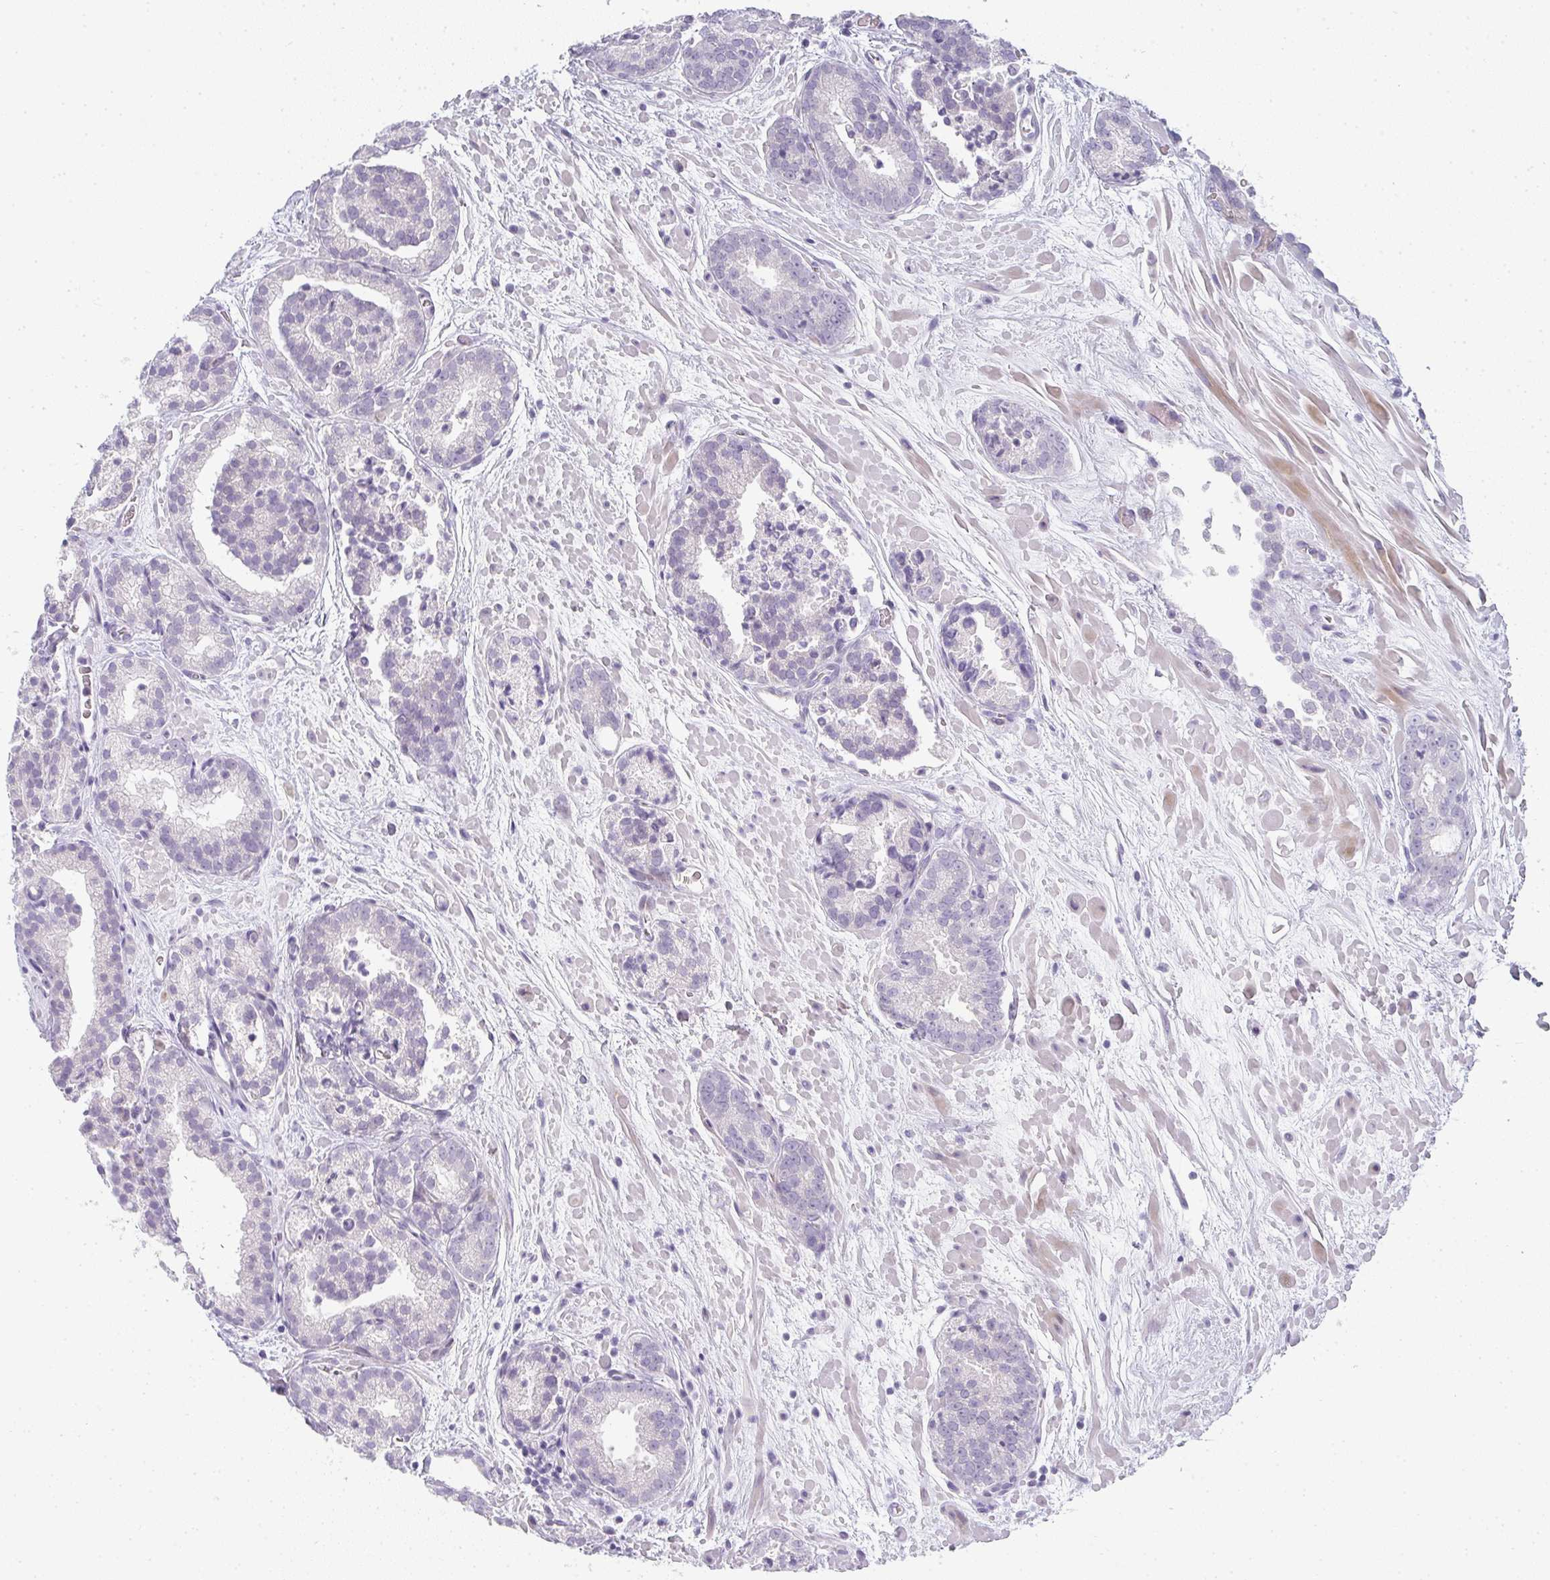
{"staining": {"intensity": "negative", "quantity": "none", "location": "none"}, "tissue": "prostate cancer", "cell_type": "Tumor cells", "image_type": "cancer", "snomed": [{"axis": "morphology", "description": "Adenocarcinoma, High grade"}, {"axis": "topography", "description": "Prostate"}], "caption": "IHC of human prostate cancer exhibits no positivity in tumor cells.", "gene": "NEU2", "patient": {"sex": "male", "age": 66}}